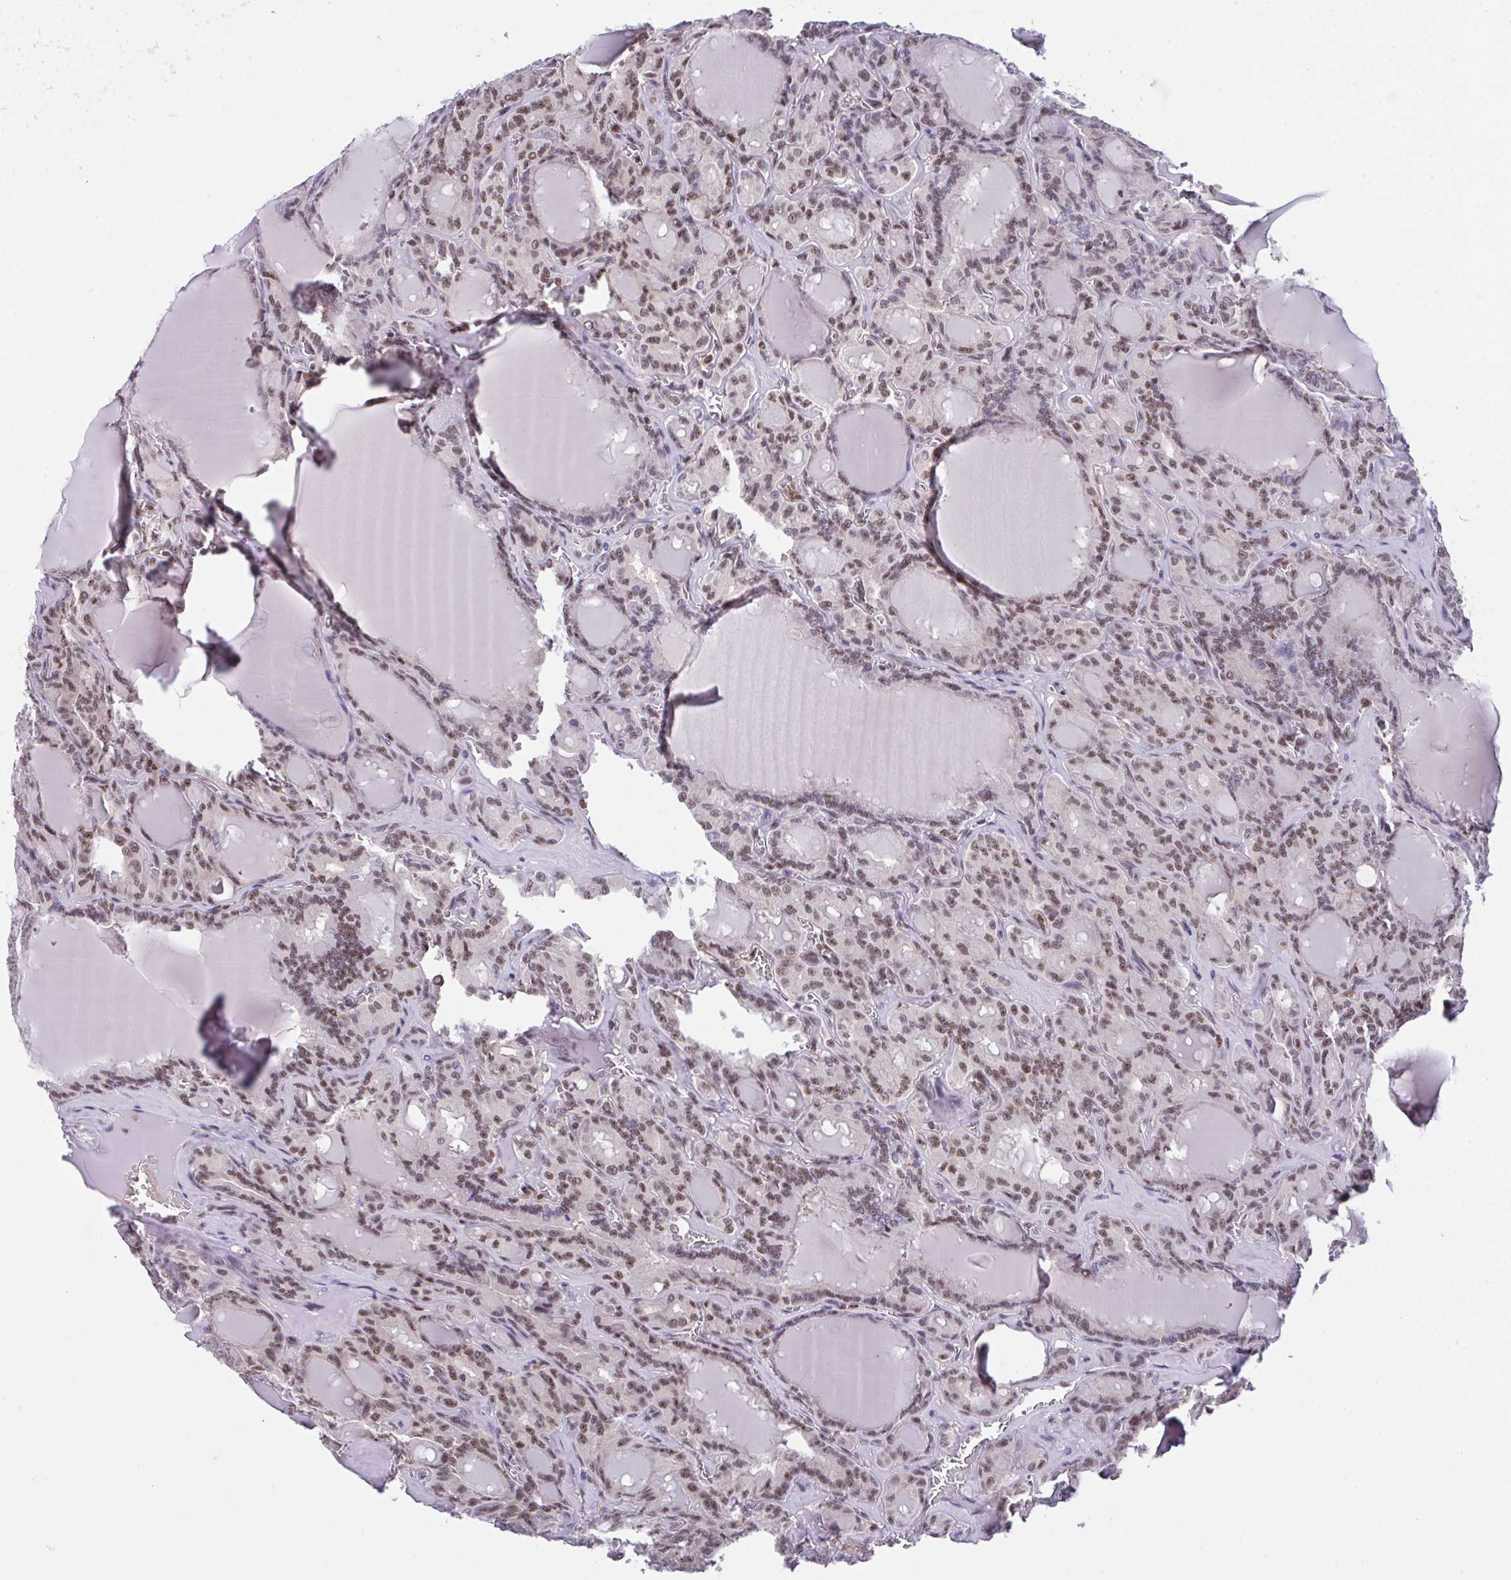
{"staining": {"intensity": "moderate", "quantity": ">75%", "location": "nuclear"}, "tissue": "thyroid cancer", "cell_type": "Tumor cells", "image_type": "cancer", "snomed": [{"axis": "morphology", "description": "Papillary adenocarcinoma, NOS"}, {"axis": "topography", "description": "Thyroid gland"}], "caption": "DAB (3,3'-diaminobenzidine) immunohistochemical staining of human thyroid papillary adenocarcinoma exhibits moderate nuclear protein positivity in approximately >75% of tumor cells. The staining is performed using DAB (3,3'-diaminobenzidine) brown chromogen to label protein expression. The nuclei are counter-stained blue using hematoxylin.", "gene": "OR6K3", "patient": {"sex": "male", "age": 87}}